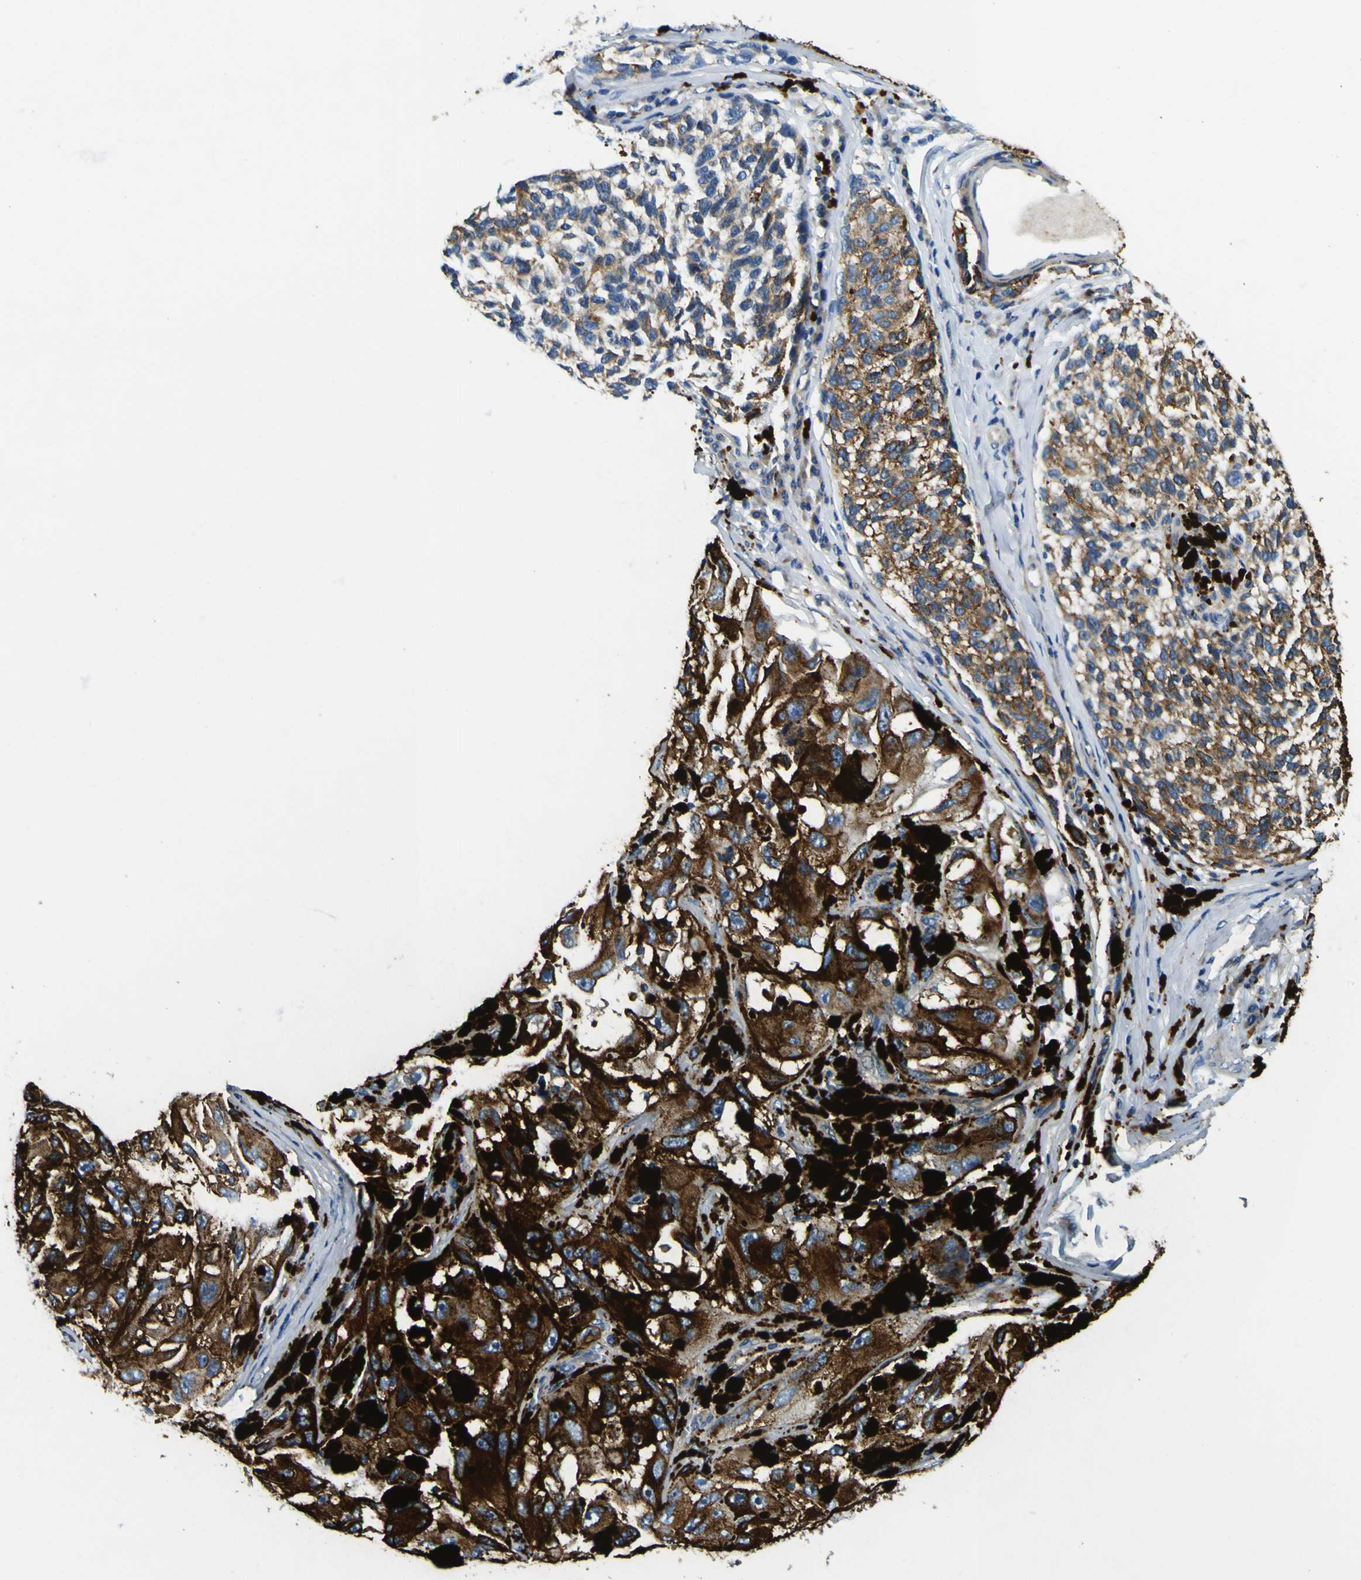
{"staining": {"intensity": "moderate", "quantity": ">75%", "location": "cytoplasmic/membranous"}, "tissue": "melanoma", "cell_type": "Tumor cells", "image_type": "cancer", "snomed": [{"axis": "morphology", "description": "Malignant melanoma, NOS"}, {"axis": "topography", "description": "Skin"}], "caption": "There is medium levels of moderate cytoplasmic/membranous expression in tumor cells of melanoma, as demonstrated by immunohistochemical staining (brown color).", "gene": "CLSTN1", "patient": {"sex": "female", "age": 73}}